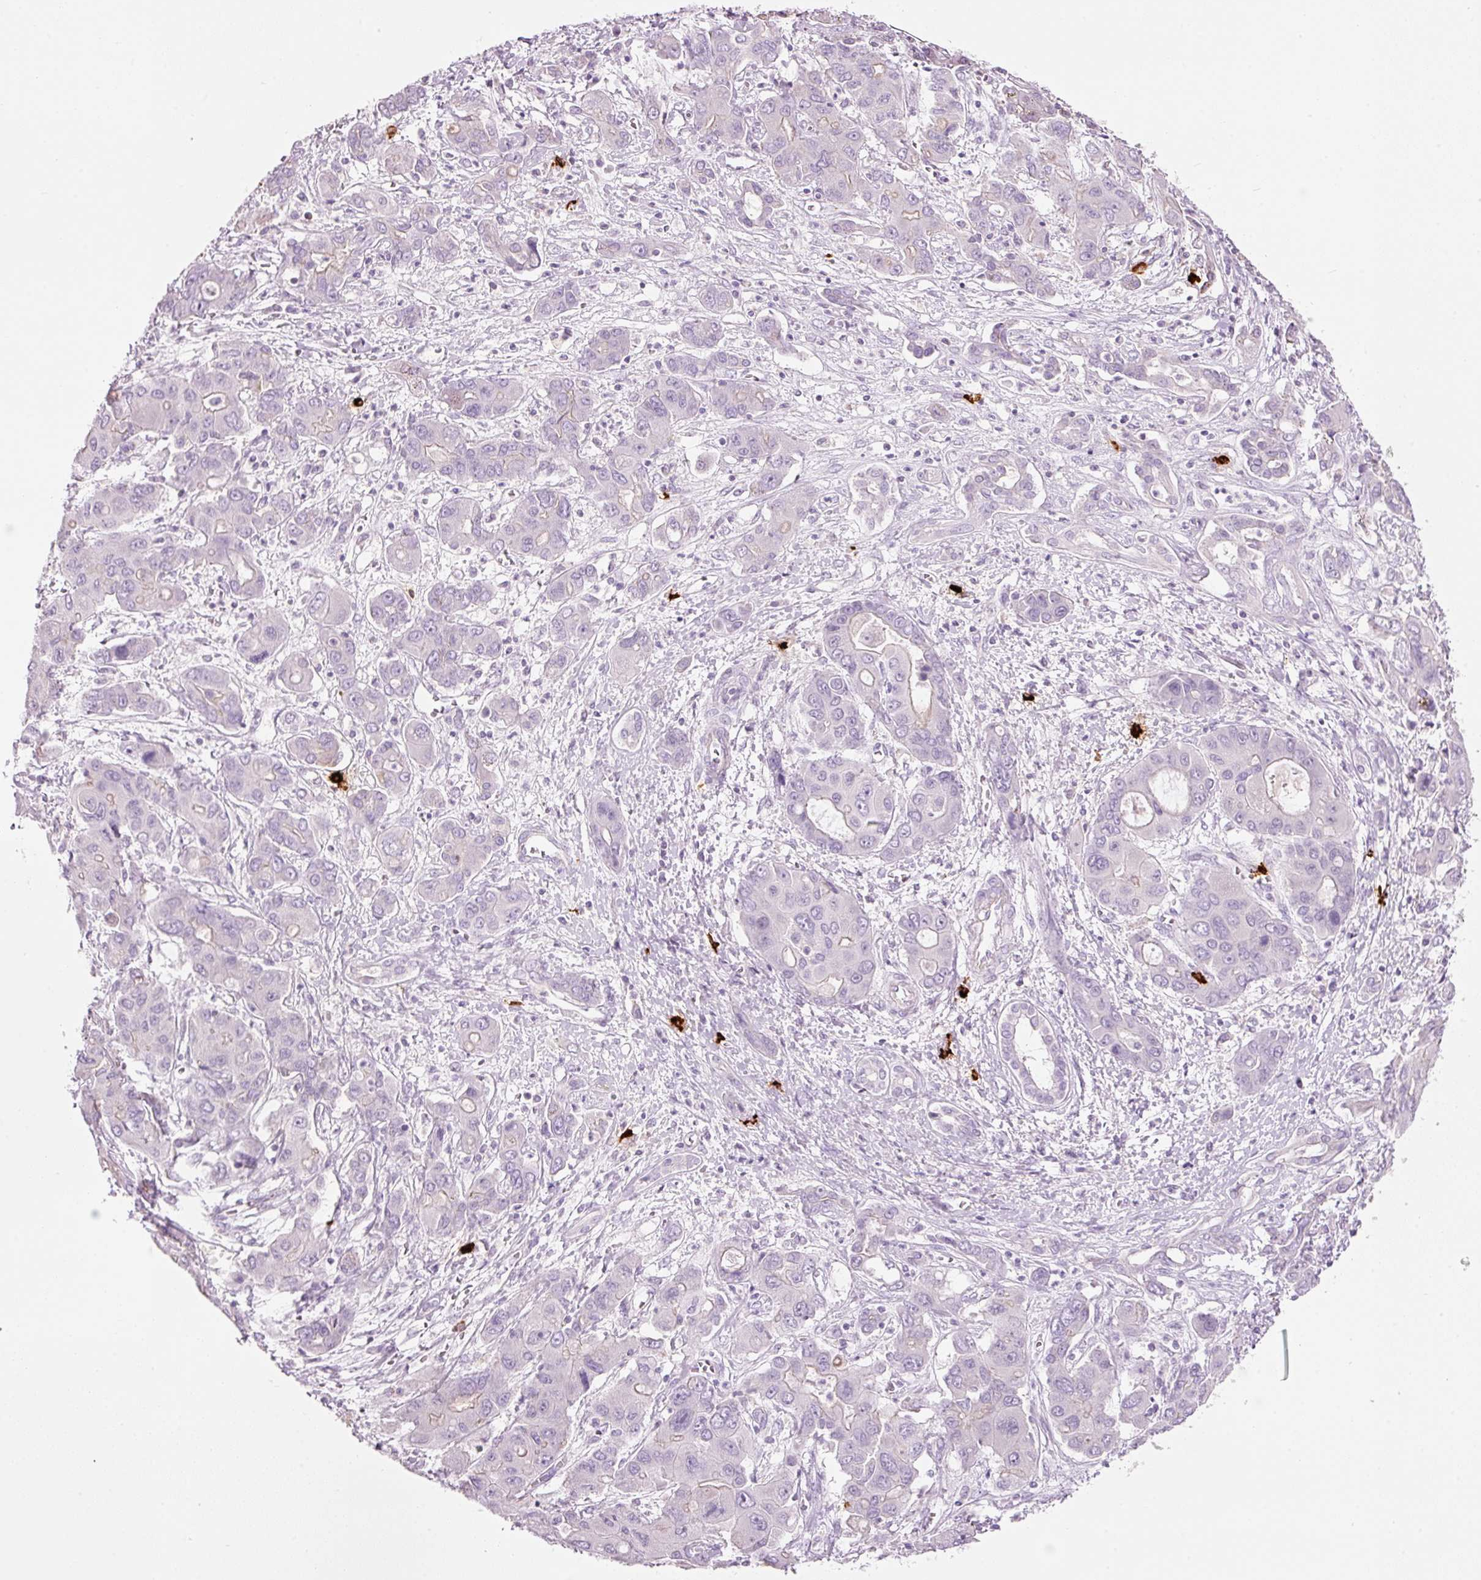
{"staining": {"intensity": "negative", "quantity": "none", "location": "none"}, "tissue": "liver cancer", "cell_type": "Tumor cells", "image_type": "cancer", "snomed": [{"axis": "morphology", "description": "Cholangiocarcinoma"}, {"axis": "topography", "description": "Liver"}], "caption": "Protein analysis of cholangiocarcinoma (liver) demonstrates no significant staining in tumor cells.", "gene": "CMA1", "patient": {"sex": "male", "age": 67}}